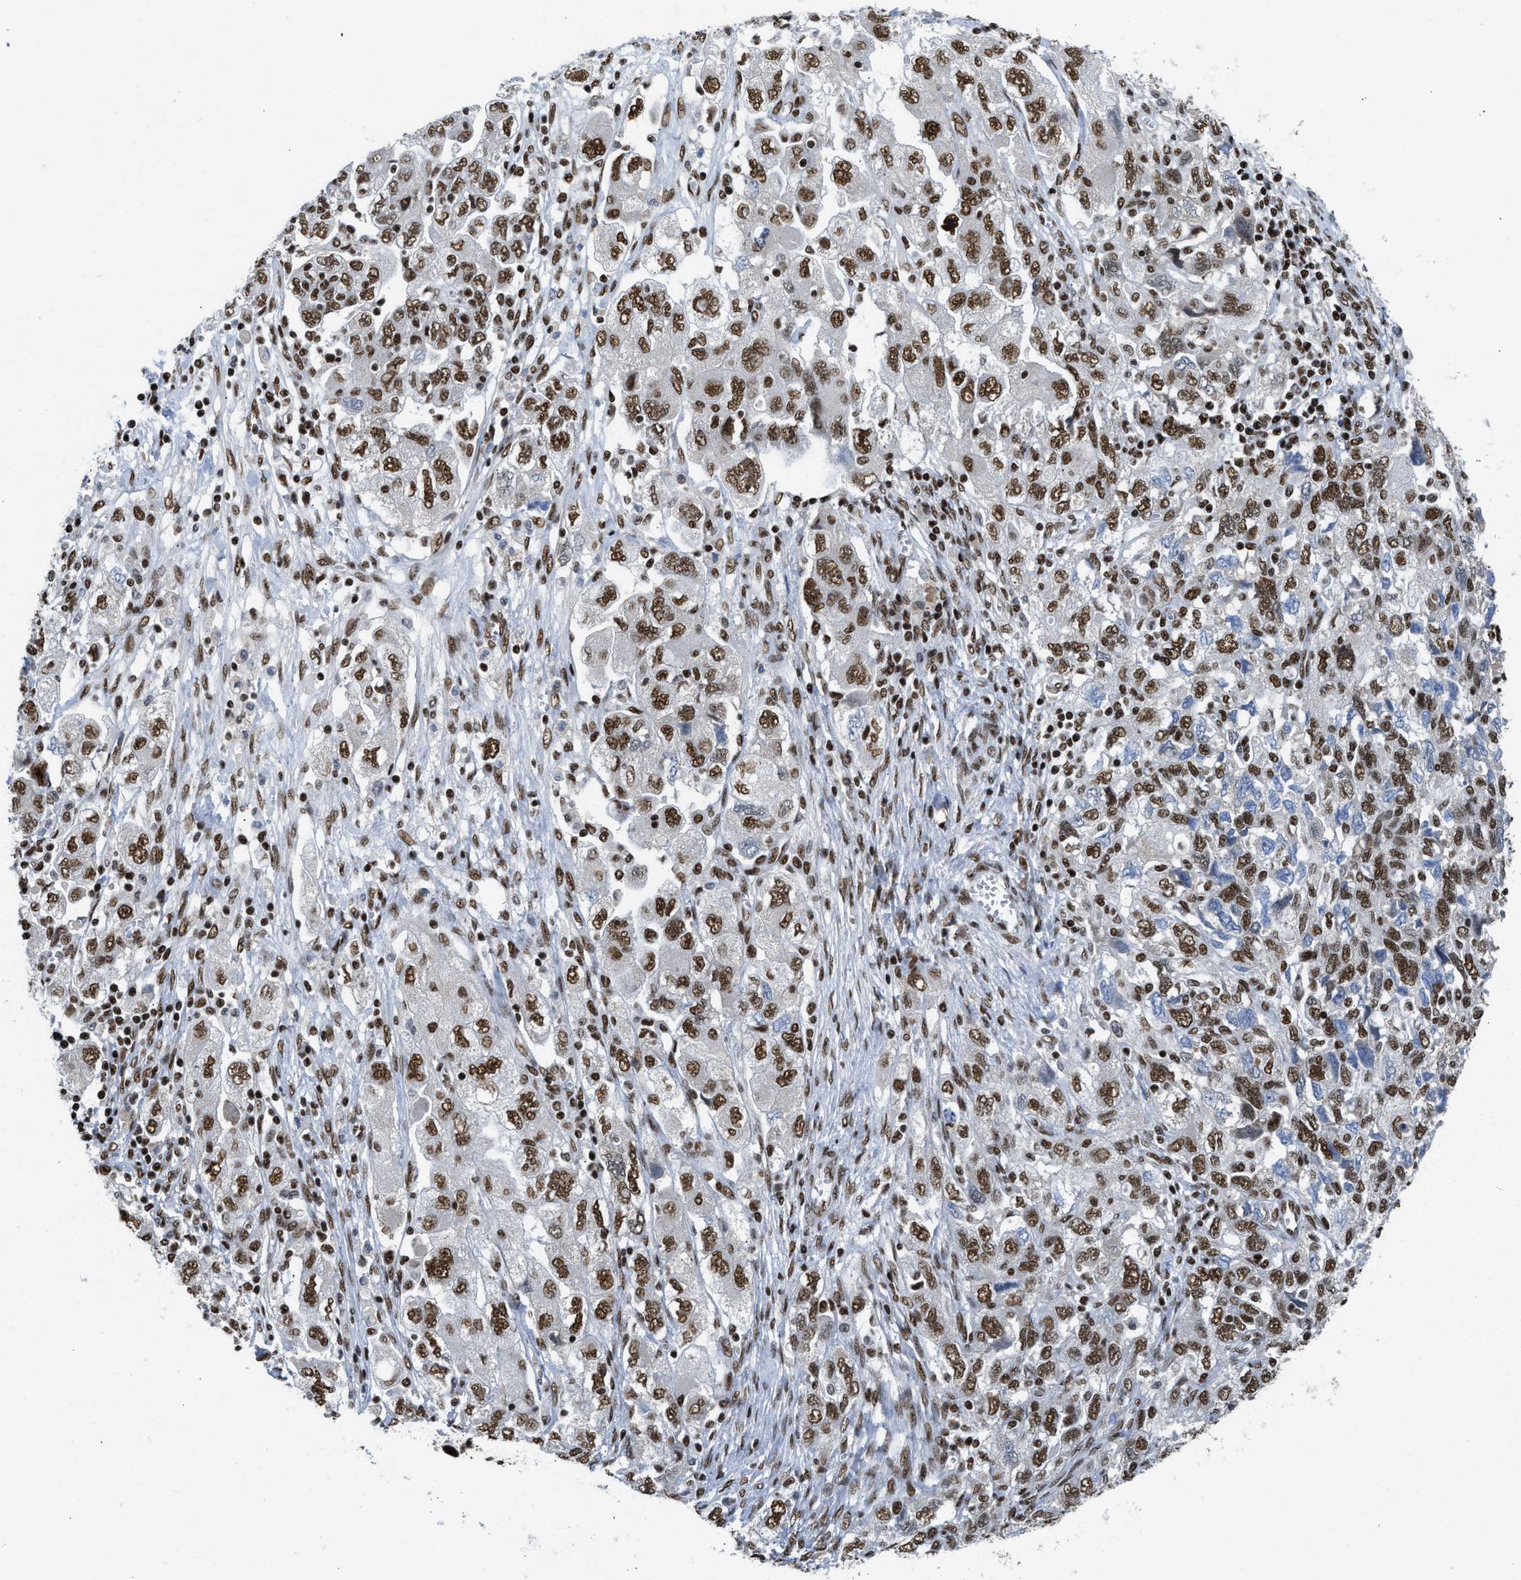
{"staining": {"intensity": "strong", "quantity": ">75%", "location": "nuclear"}, "tissue": "ovarian cancer", "cell_type": "Tumor cells", "image_type": "cancer", "snomed": [{"axis": "morphology", "description": "Carcinoma, NOS"}, {"axis": "morphology", "description": "Cystadenocarcinoma, serous, NOS"}, {"axis": "topography", "description": "Ovary"}], "caption": "This is an image of IHC staining of ovarian cancer, which shows strong expression in the nuclear of tumor cells.", "gene": "SCAF4", "patient": {"sex": "female", "age": 69}}